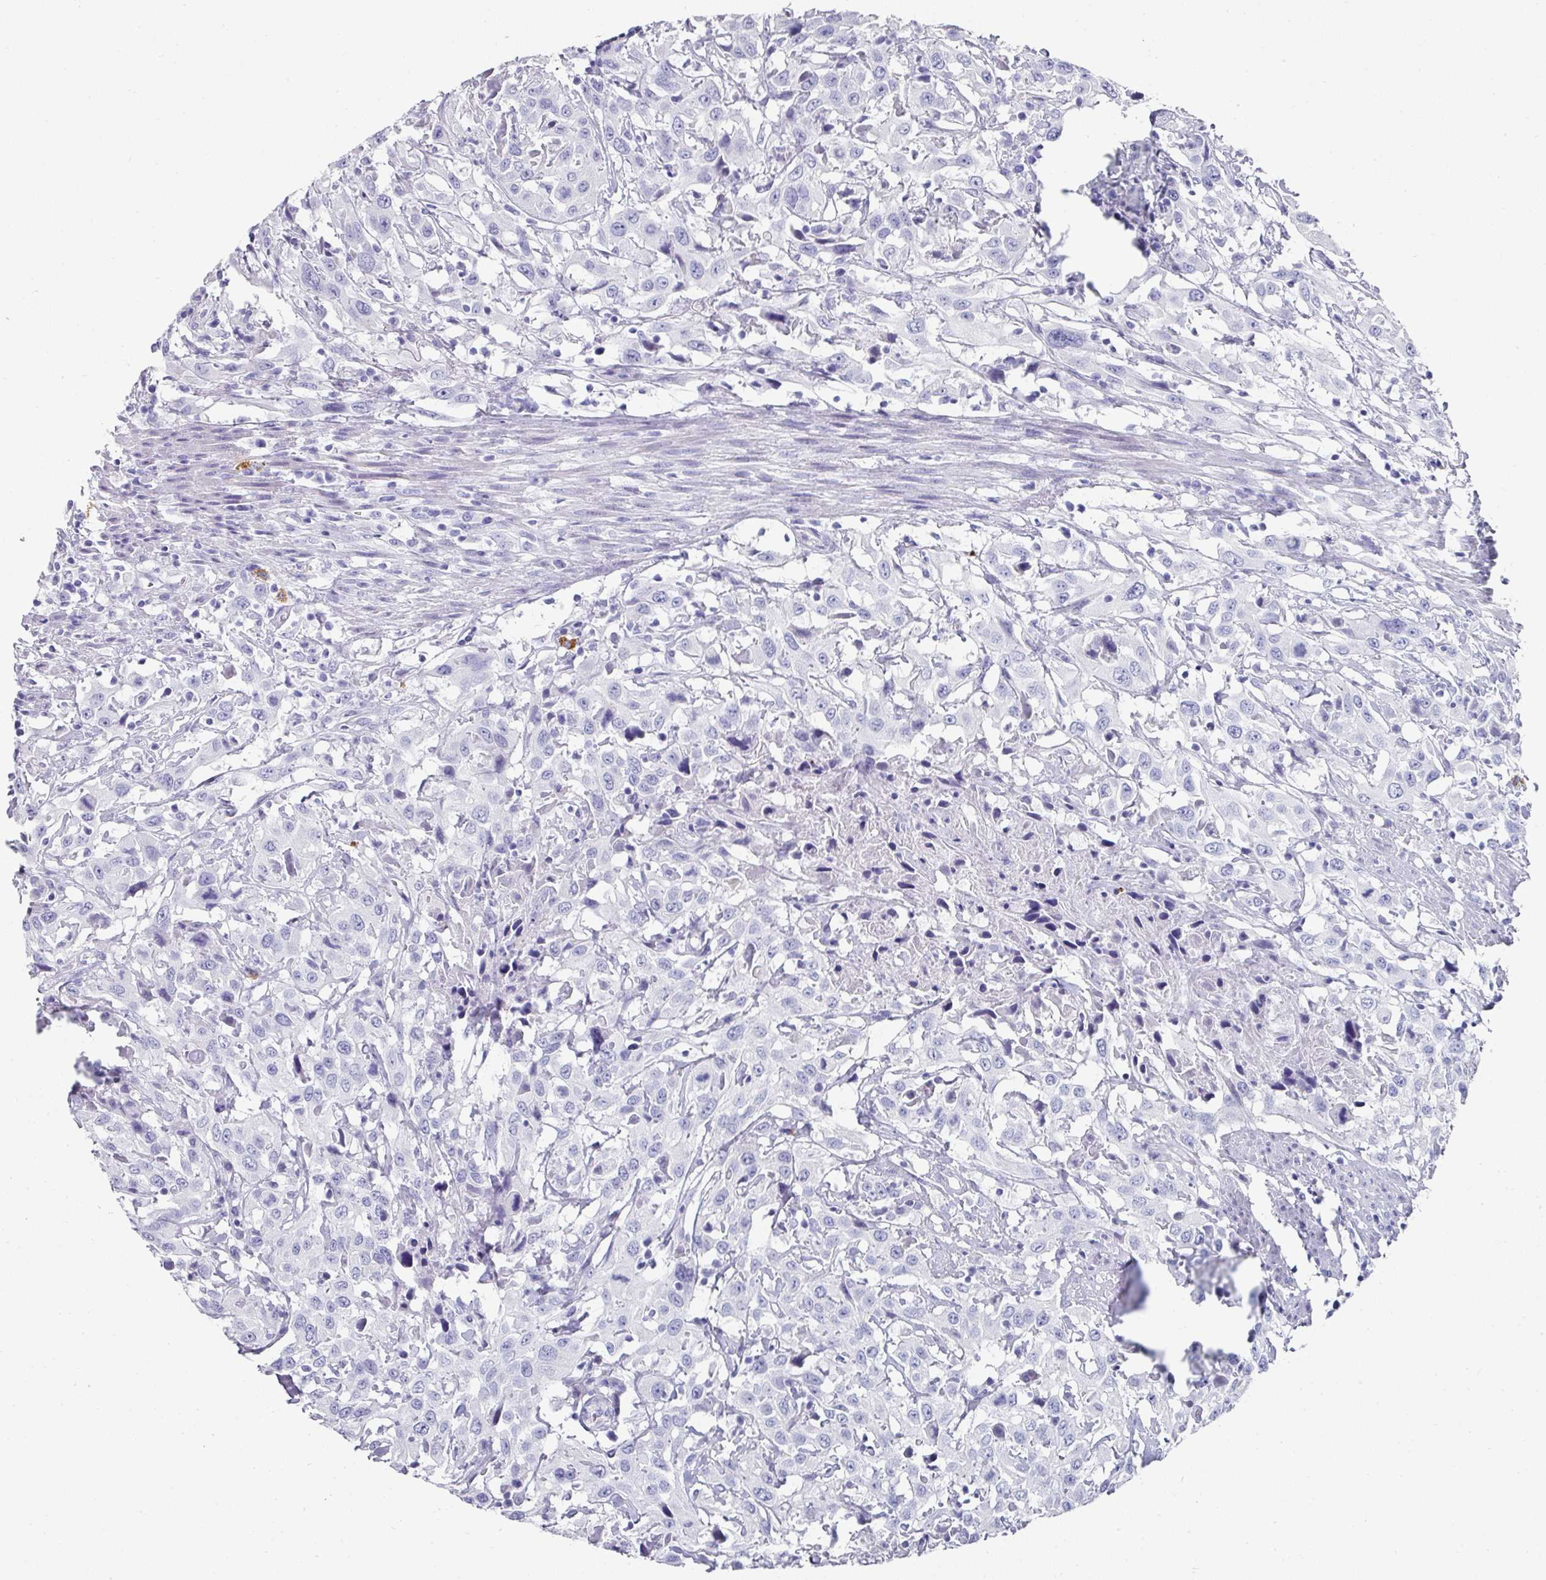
{"staining": {"intensity": "negative", "quantity": "none", "location": "none"}, "tissue": "urothelial cancer", "cell_type": "Tumor cells", "image_type": "cancer", "snomed": [{"axis": "morphology", "description": "Urothelial carcinoma, High grade"}, {"axis": "topography", "description": "Urinary bladder"}], "caption": "This is a photomicrograph of immunohistochemistry staining of urothelial cancer, which shows no staining in tumor cells. Nuclei are stained in blue.", "gene": "SETBP1", "patient": {"sex": "male", "age": 61}}